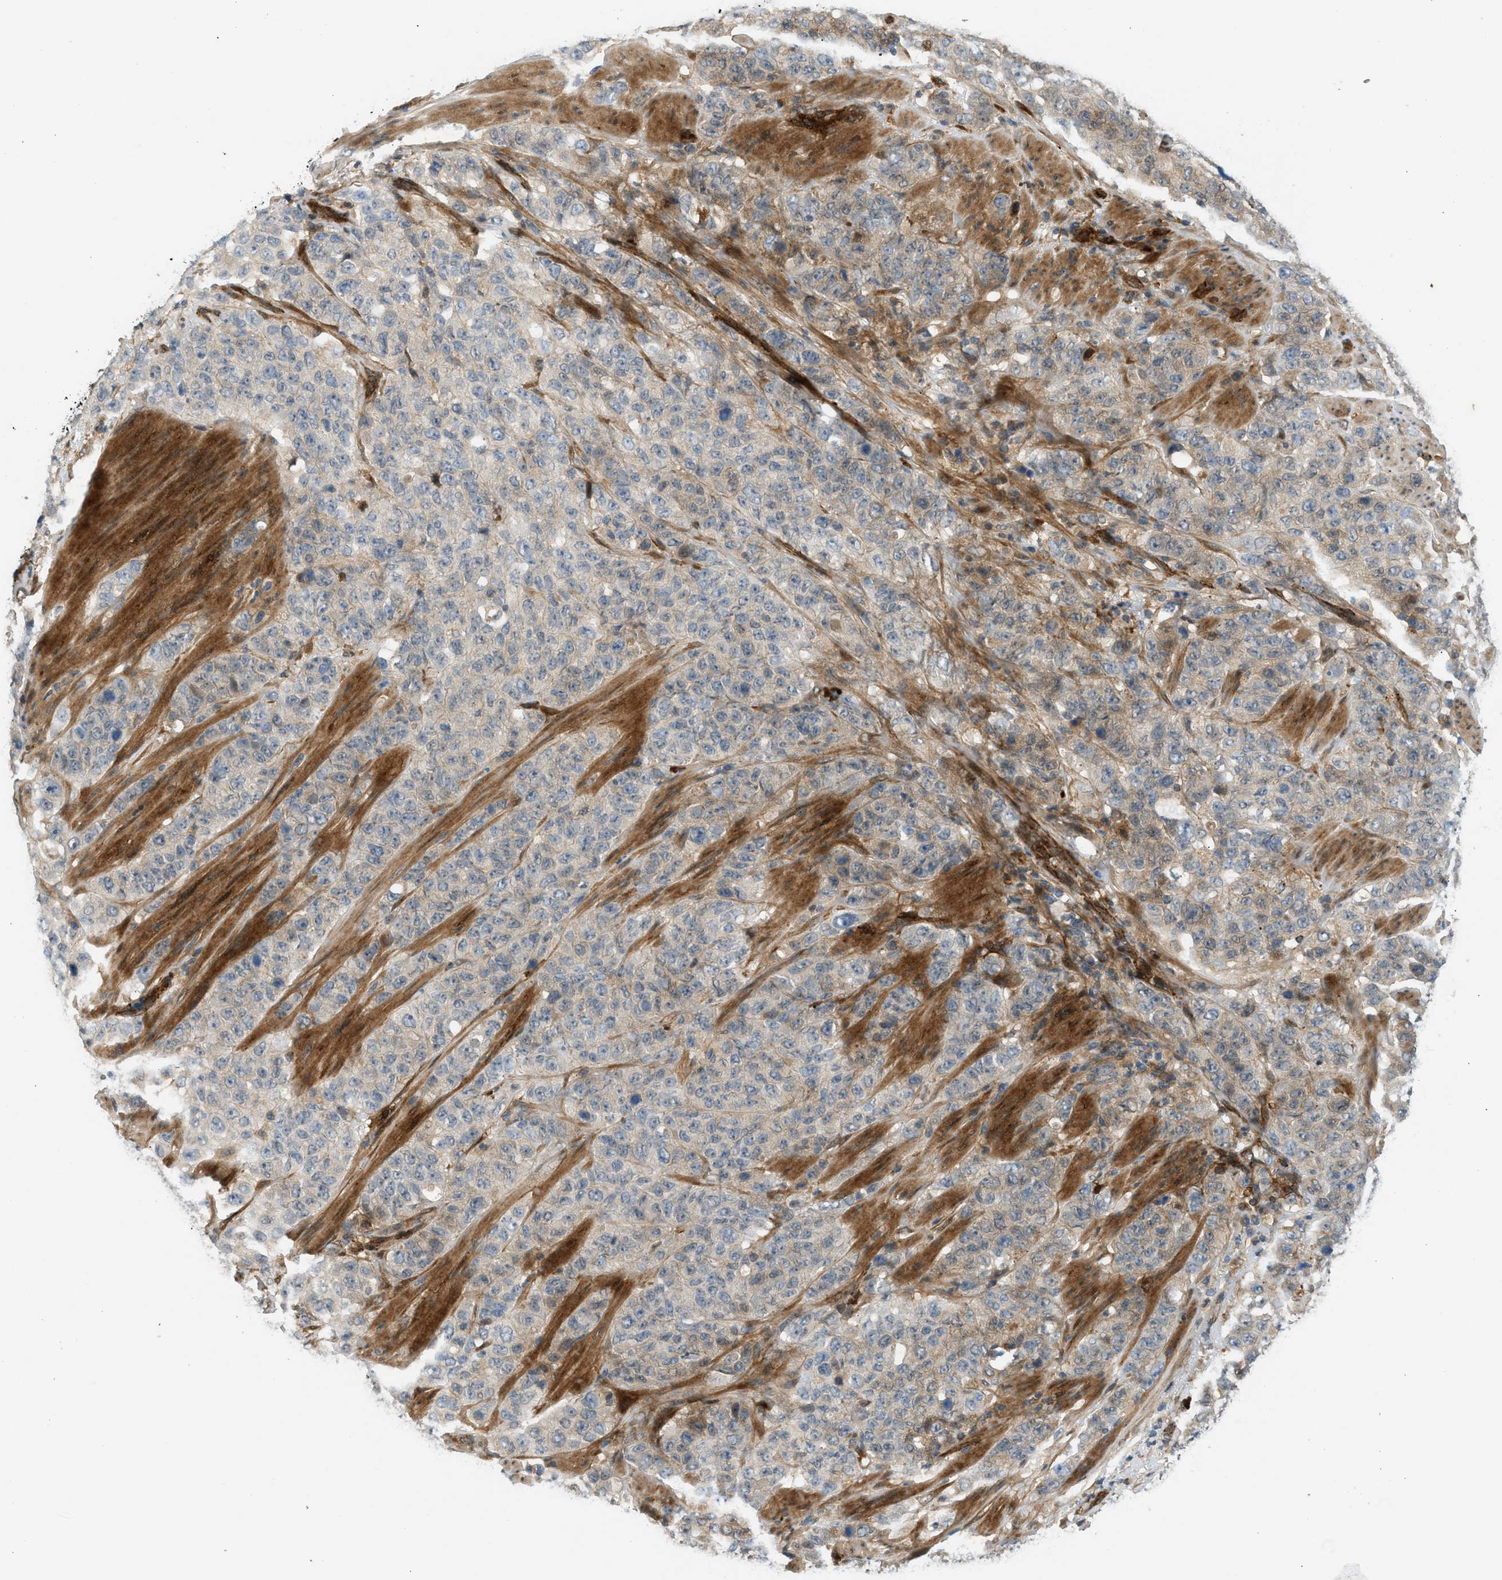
{"staining": {"intensity": "weak", "quantity": "25%-75%", "location": "cytoplasmic/membranous"}, "tissue": "stomach cancer", "cell_type": "Tumor cells", "image_type": "cancer", "snomed": [{"axis": "morphology", "description": "Adenocarcinoma, NOS"}, {"axis": "topography", "description": "Stomach"}], "caption": "Stomach cancer (adenocarcinoma) tissue reveals weak cytoplasmic/membranous expression in about 25%-75% of tumor cells (DAB IHC with brightfield microscopy, high magnification).", "gene": "EDNRA", "patient": {"sex": "male", "age": 48}}